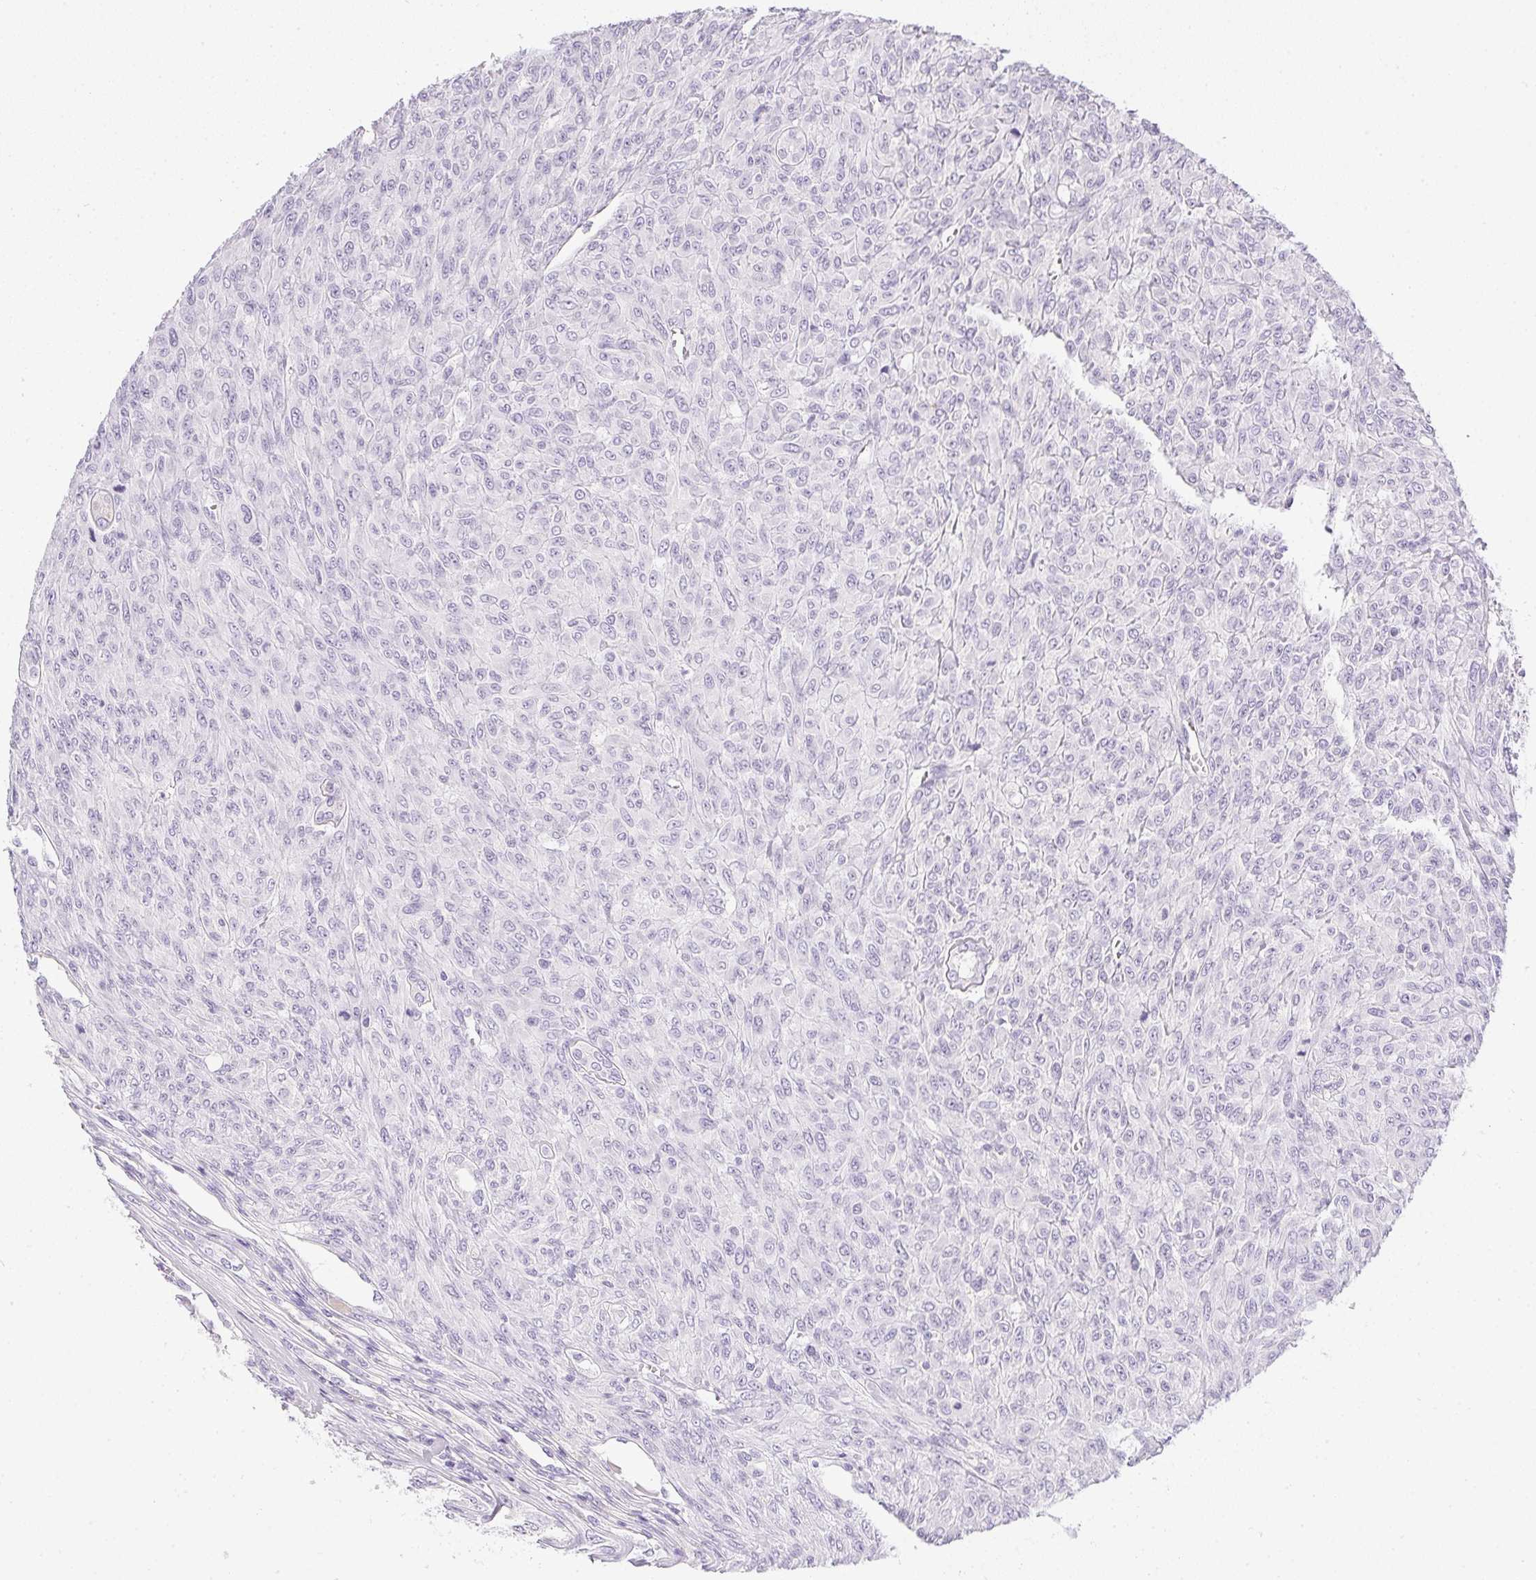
{"staining": {"intensity": "negative", "quantity": "none", "location": "none"}, "tissue": "renal cancer", "cell_type": "Tumor cells", "image_type": "cancer", "snomed": [{"axis": "morphology", "description": "Adenocarcinoma, NOS"}, {"axis": "topography", "description": "Kidney"}], "caption": "Tumor cells show no significant positivity in renal cancer.", "gene": "PPY", "patient": {"sex": "male", "age": 58}}